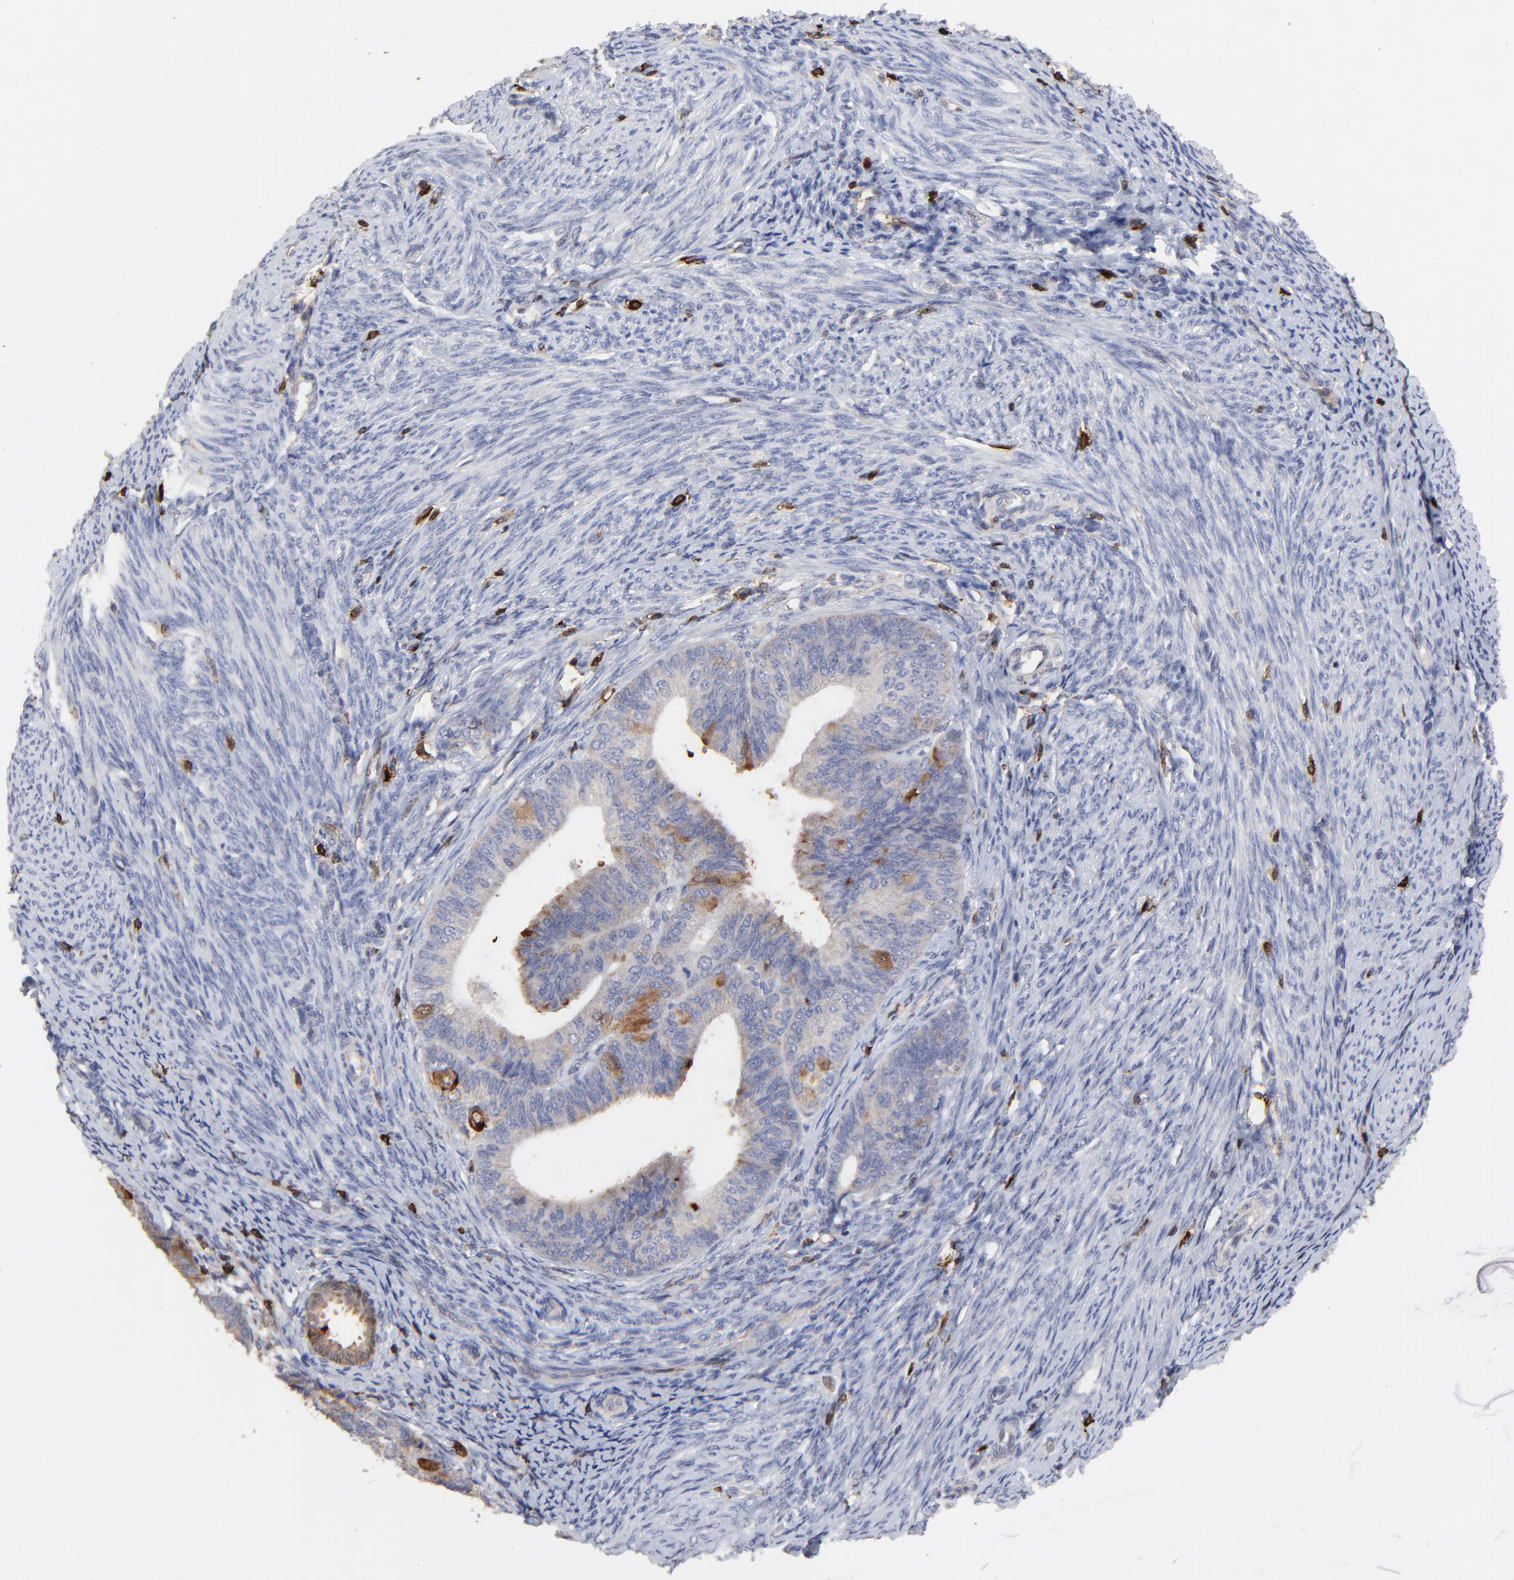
{"staining": {"intensity": "moderate", "quantity": "25%-75%", "location": "cytoplasmic/membranous"}, "tissue": "endometrial cancer", "cell_type": "Tumor cells", "image_type": "cancer", "snomed": [{"axis": "morphology", "description": "Adenocarcinoma, NOS"}, {"axis": "topography", "description": "Endometrium"}], "caption": "Moderate cytoplasmic/membranous staining is appreciated in approximately 25%-75% of tumor cells in endometrial cancer. The staining was performed using DAB, with brown indicating positive protein expression. Nuclei are stained blue with hematoxylin.", "gene": "SLC6A14", "patient": {"sex": "female", "age": 63}}